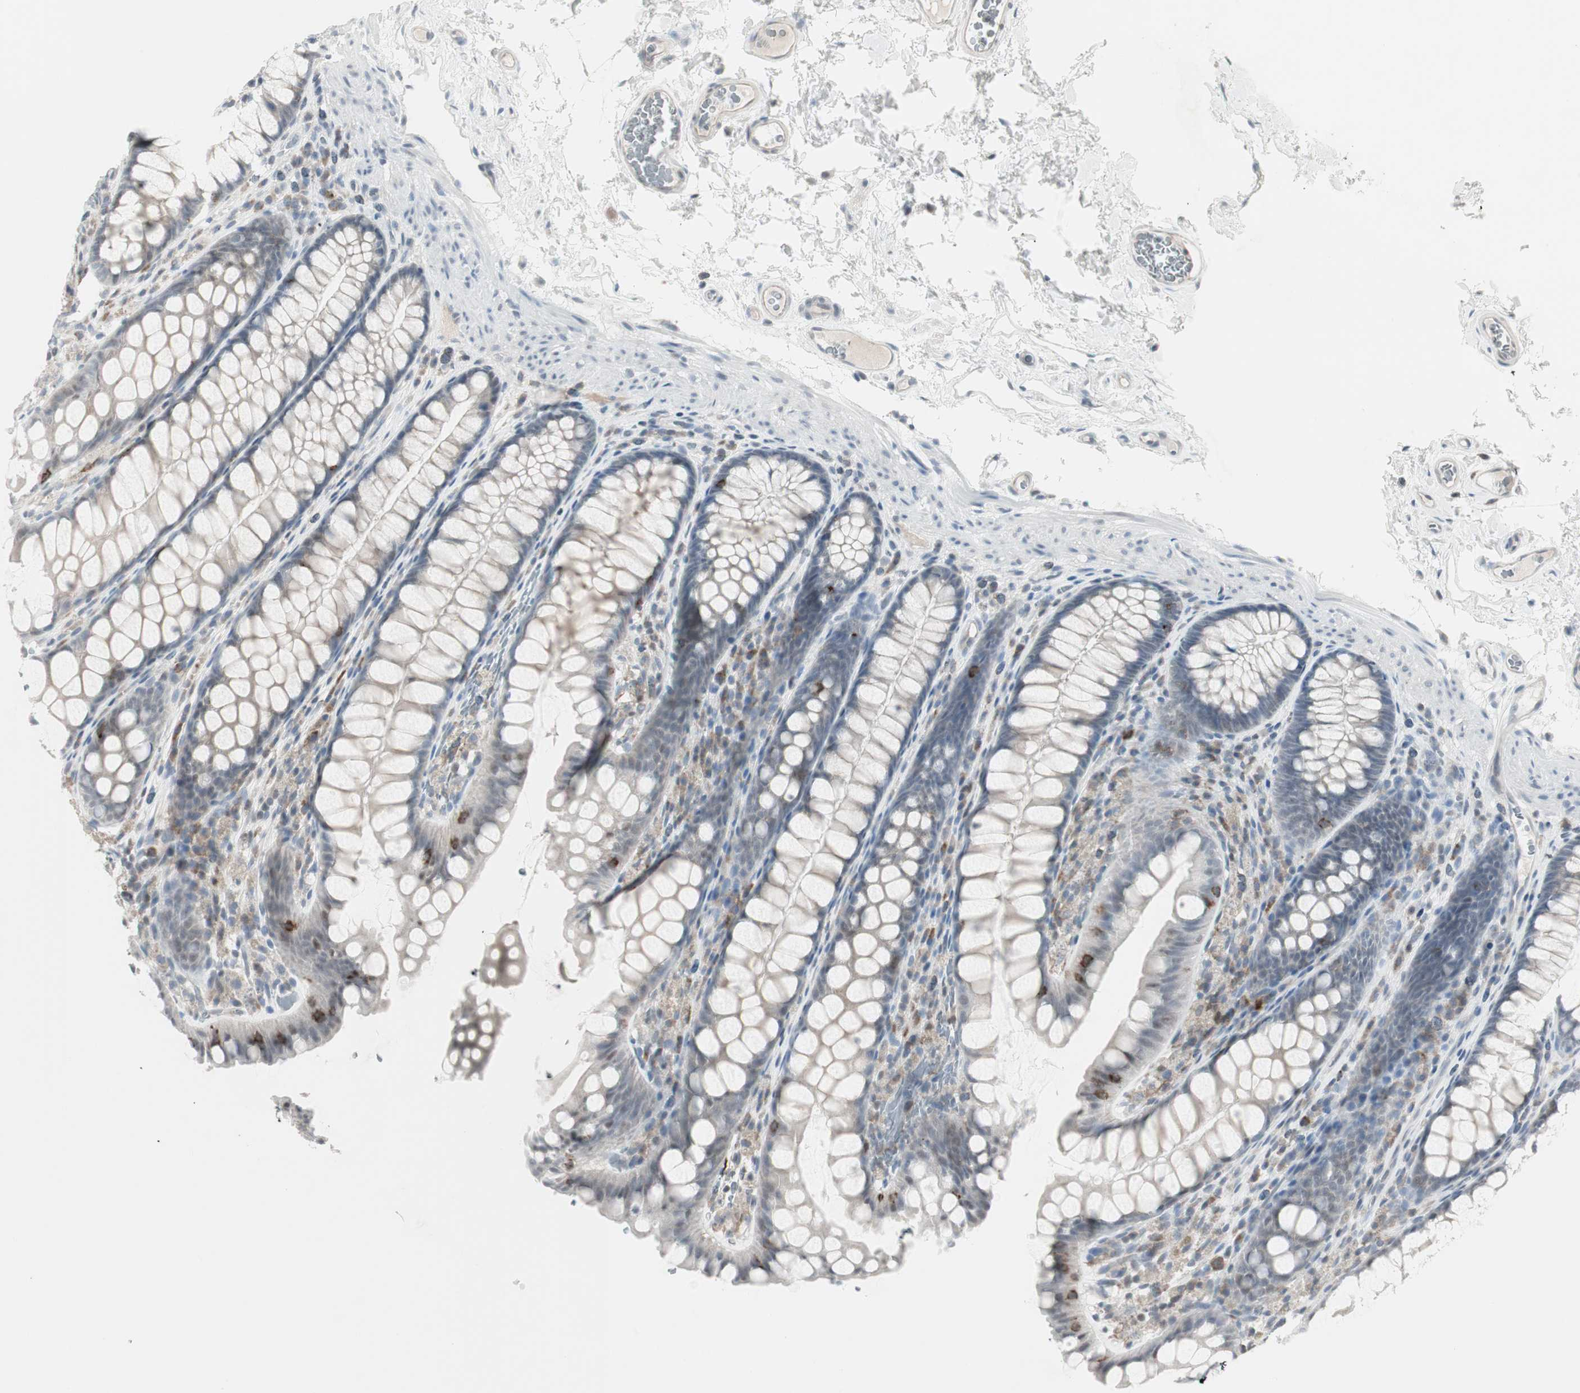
{"staining": {"intensity": "negative", "quantity": "none", "location": "none"}, "tissue": "colon", "cell_type": "Endothelial cells", "image_type": "normal", "snomed": [{"axis": "morphology", "description": "Normal tissue, NOS"}, {"axis": "topography", "description": "Colon"}], "caption": "The immunohistochemistry (IHC) image has no significant expression in endothelial cells of colon. (Immunohistochemistry (ihc), brightfield microscopy, high magnification).", "gene": "MAP4K4", "patient": {"sex": "female", "age": 55}}